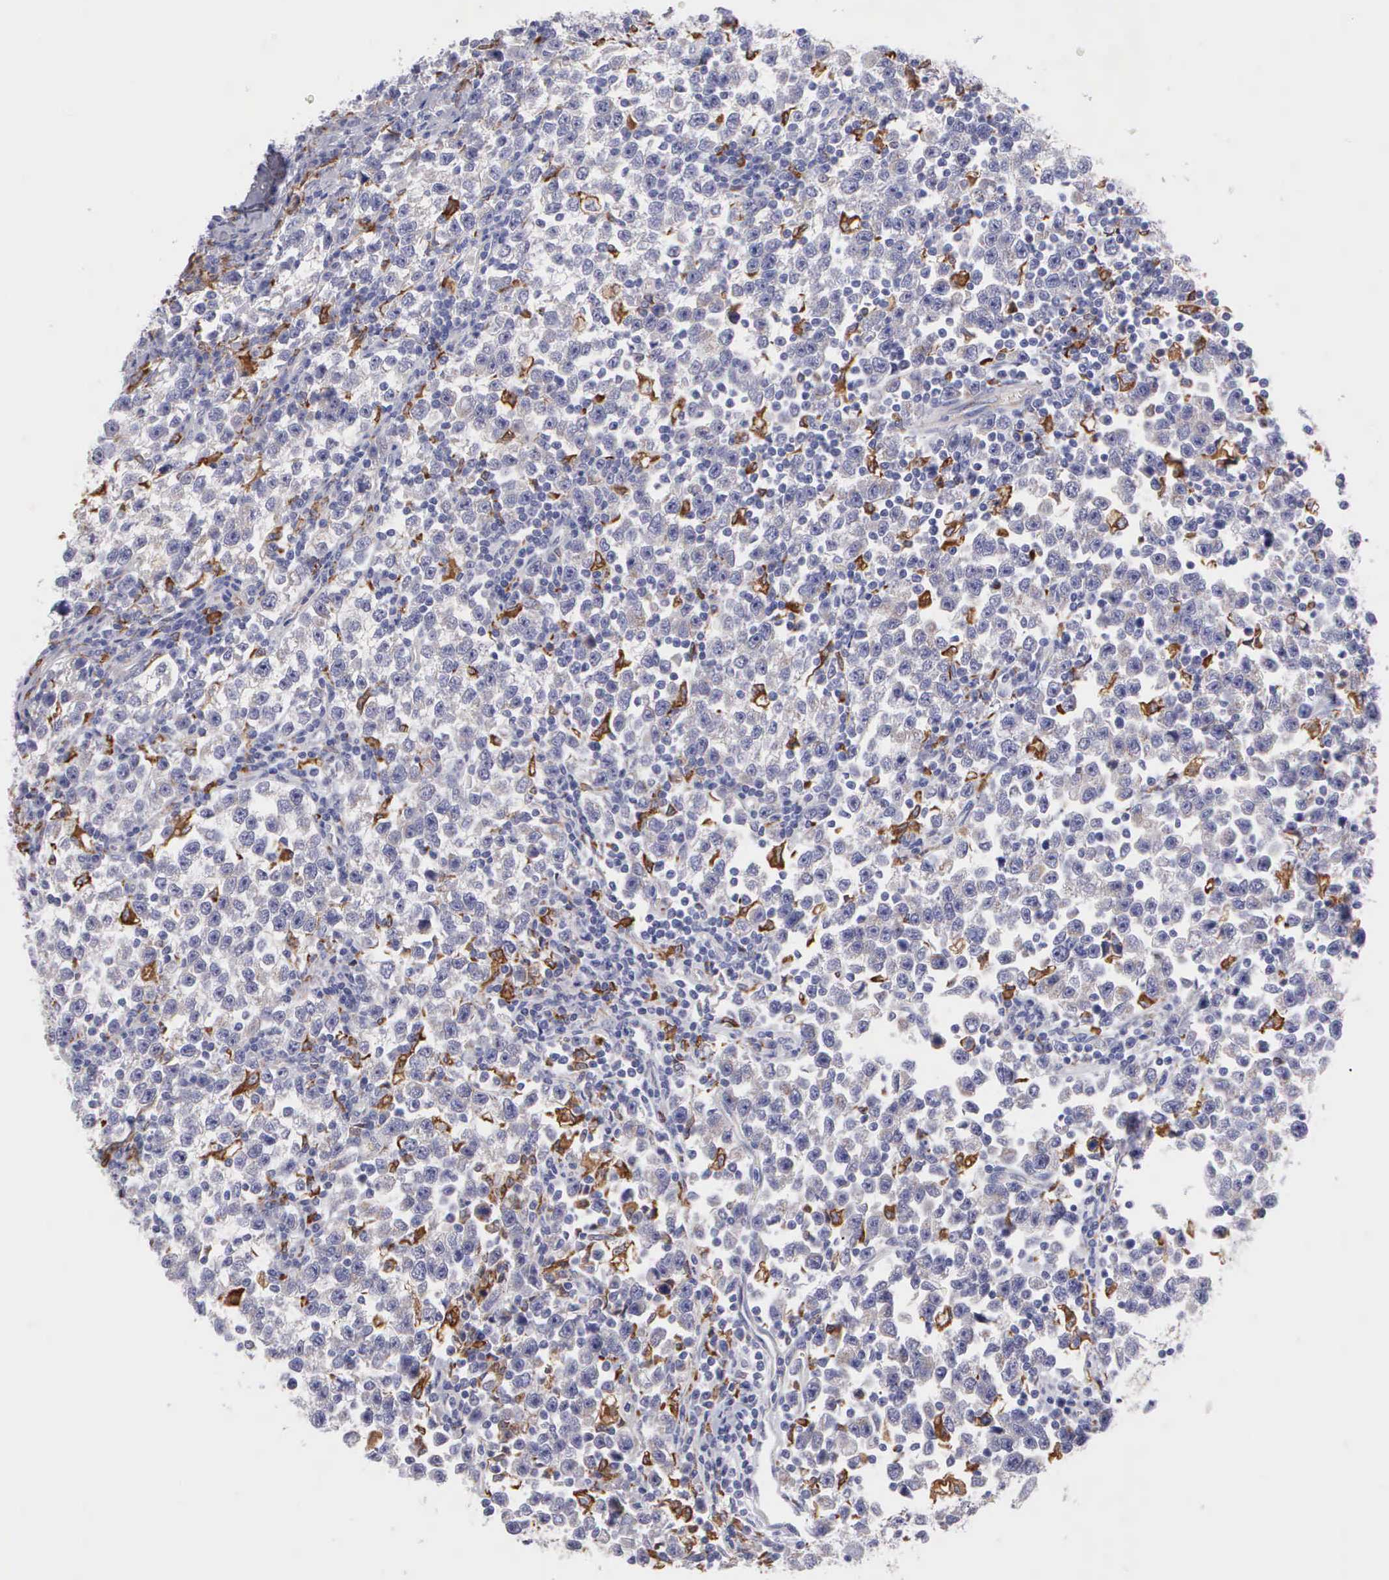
{"staining": {"intensity": "negative", "quantity": "none", "location": "none"}, "tissue": "testis cancer", "cell_type": "Tumor cells", "image_type": "cancer", "snomed": [{"axis": "morphology", "description": "Seminoma, NOS"}, {"axis": "topography", "description": "Testis"}], "caption": "An IHC image of testis seminoma is shown. There is no staining in tumor cells of testis seminoma.", "gene": "TYRP1", "patient": {"sex": "male", "age": 43}}